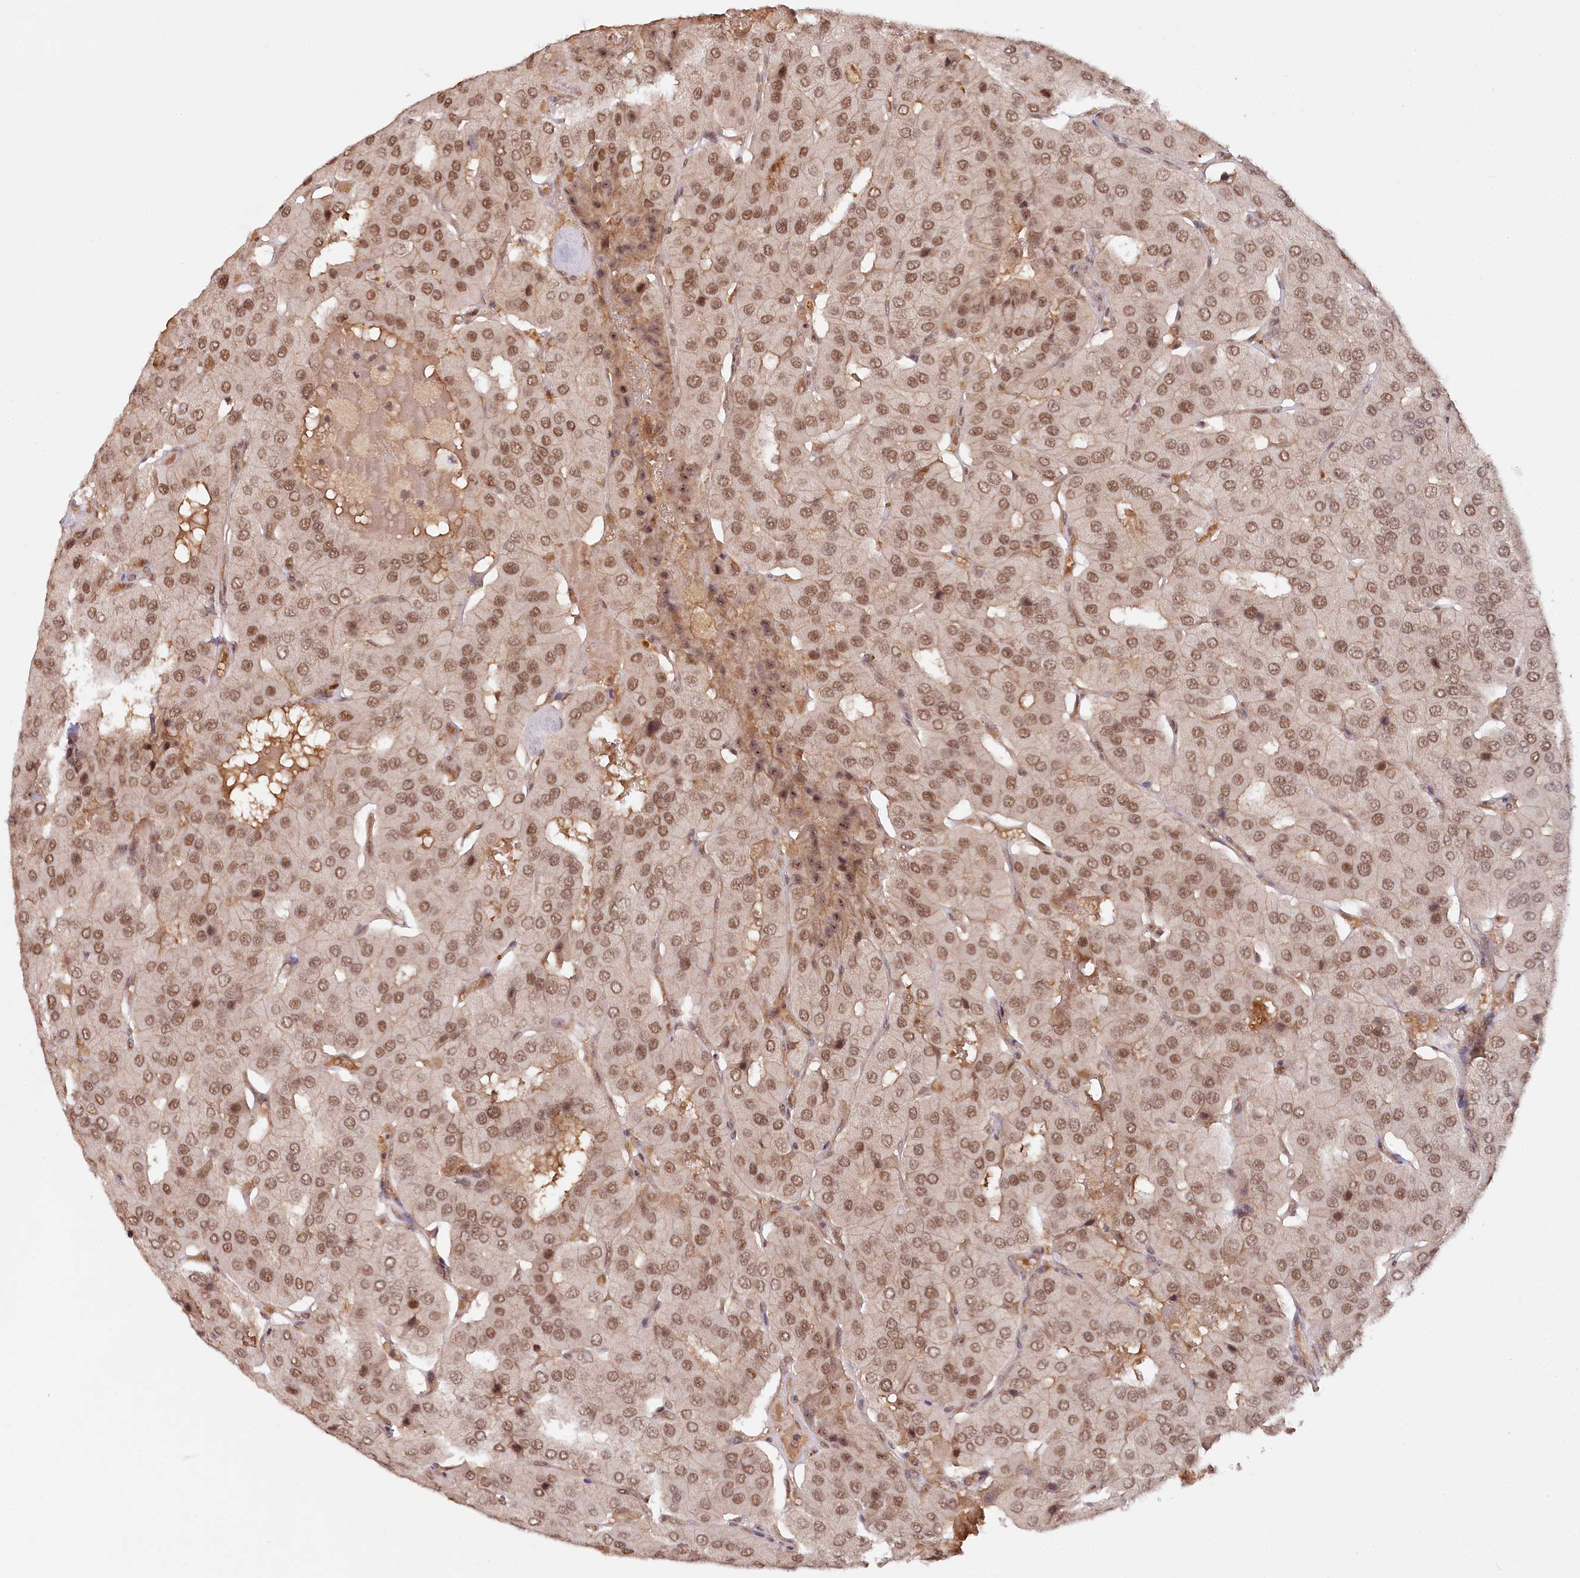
{"staining": {"intensity": "moderate", "quantity": ">75%", "location": "nuclear"}, "tissue": "parathyroid gland", "cell_type": "Glandular cells", "image_type": "normal", "snomed": [{"axis": "morphology", "description": "Normal tissue, NOS"}, {"axis": "morphology", "description": "Adenoma, NOS"}, {"axis": "topography", "description": "Parathyroid gland"}], "caption": "A medium amount of moderate nuclear staining is seen in about >75% of glandular cells in benign parathyroid gland.", "gene": "CCDC65", "patient": {"sex": "female", "age": 86}}